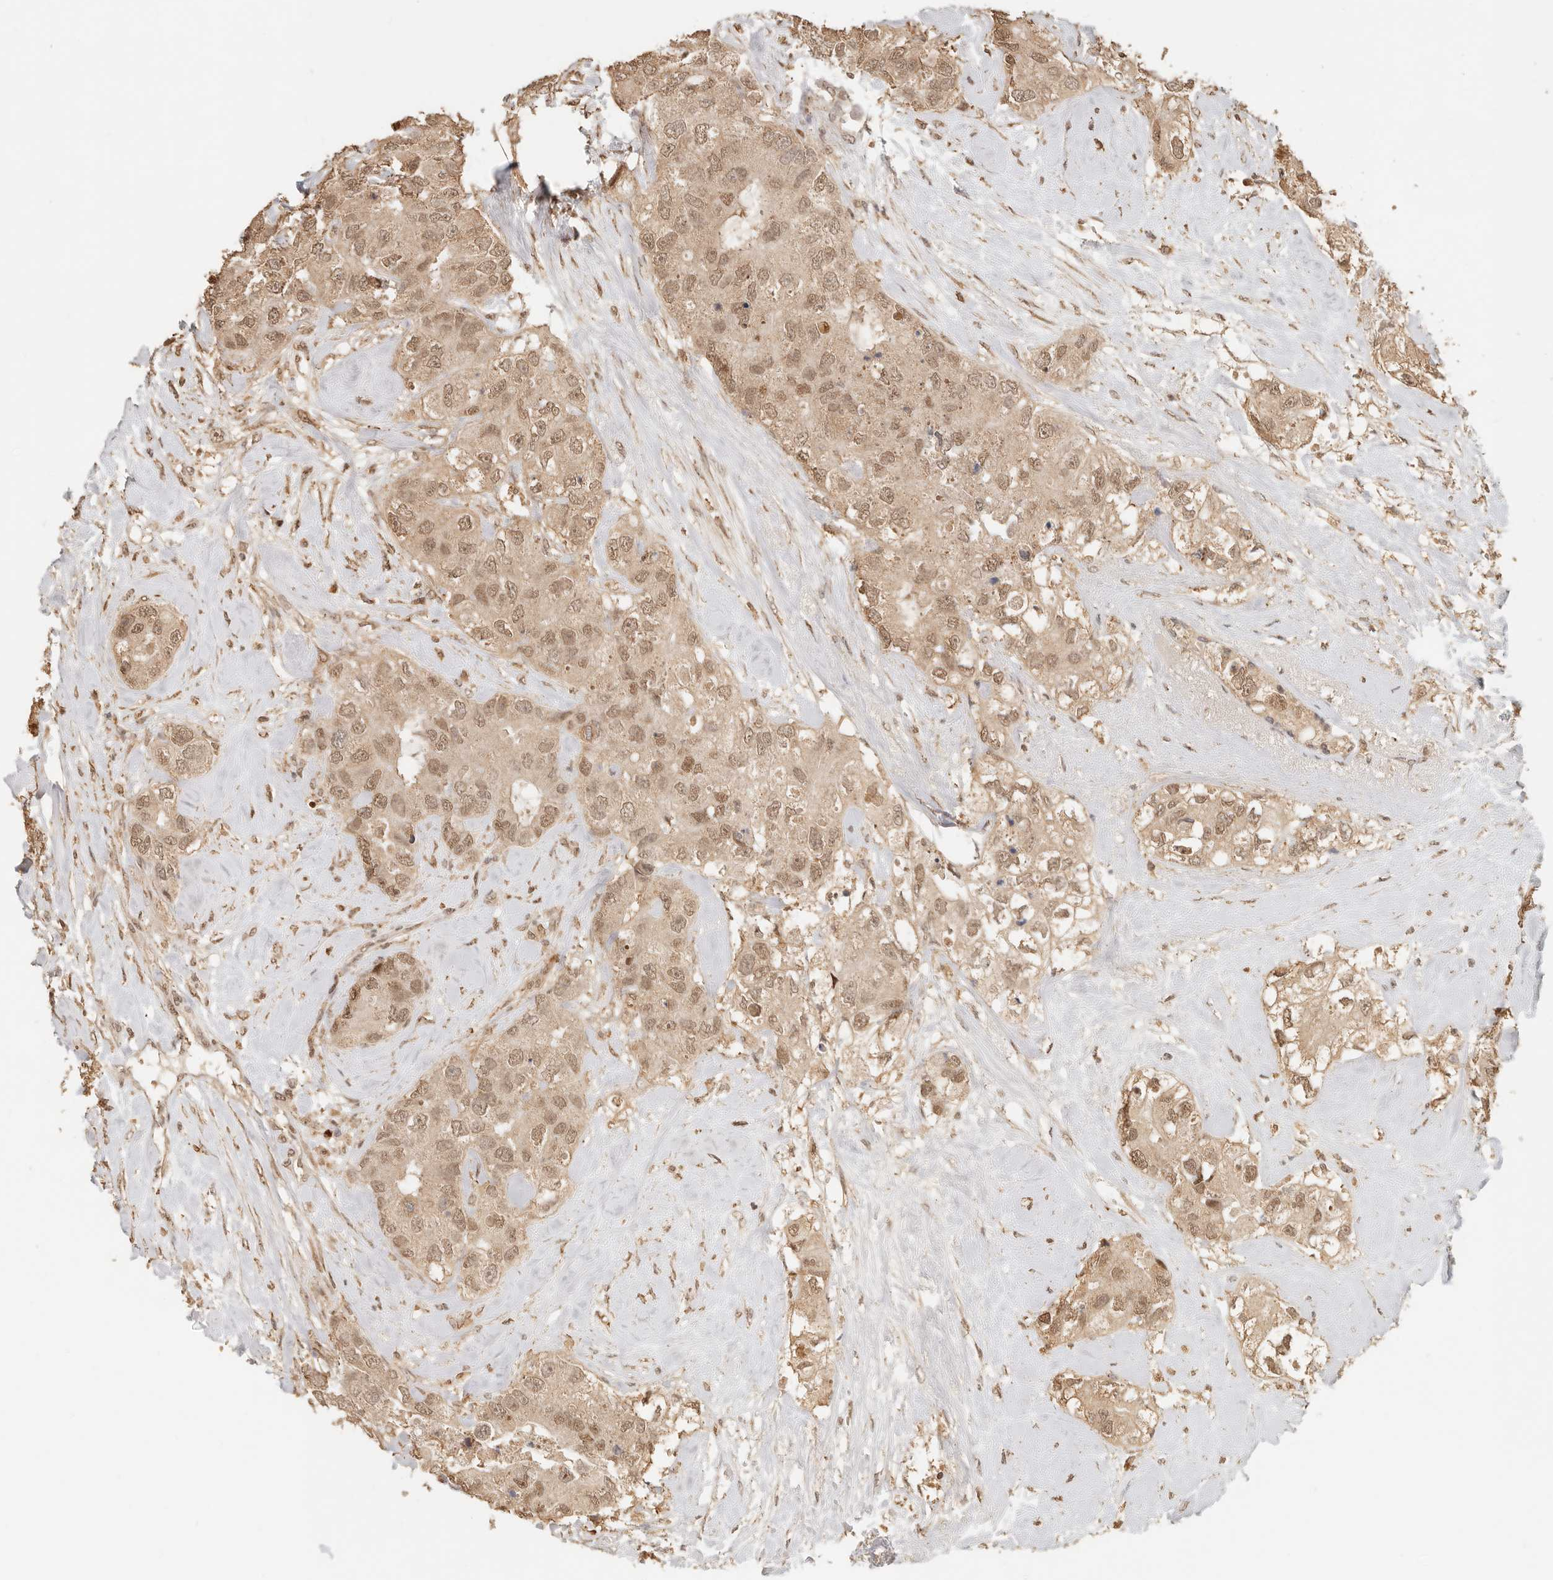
{"staining": {"intensity": "moderate", "quantity": ">75%", "location": "nuclear"}, "tissue": "breast cancer", "cell_type": "Tumor cells", "image_type": "cancer", "snomed": [{"axis": "morphology", "description": "Duct carcinoma"}, {"axis": "topography", "description": "Breast"}], "caption": "Infiltrating ductal carcinoma (breast) stained for a protein shows moderate nuclear positivity in tumor cells.", "gene": "NPAS2", "patient": {"sex": "female", "age": 62}}